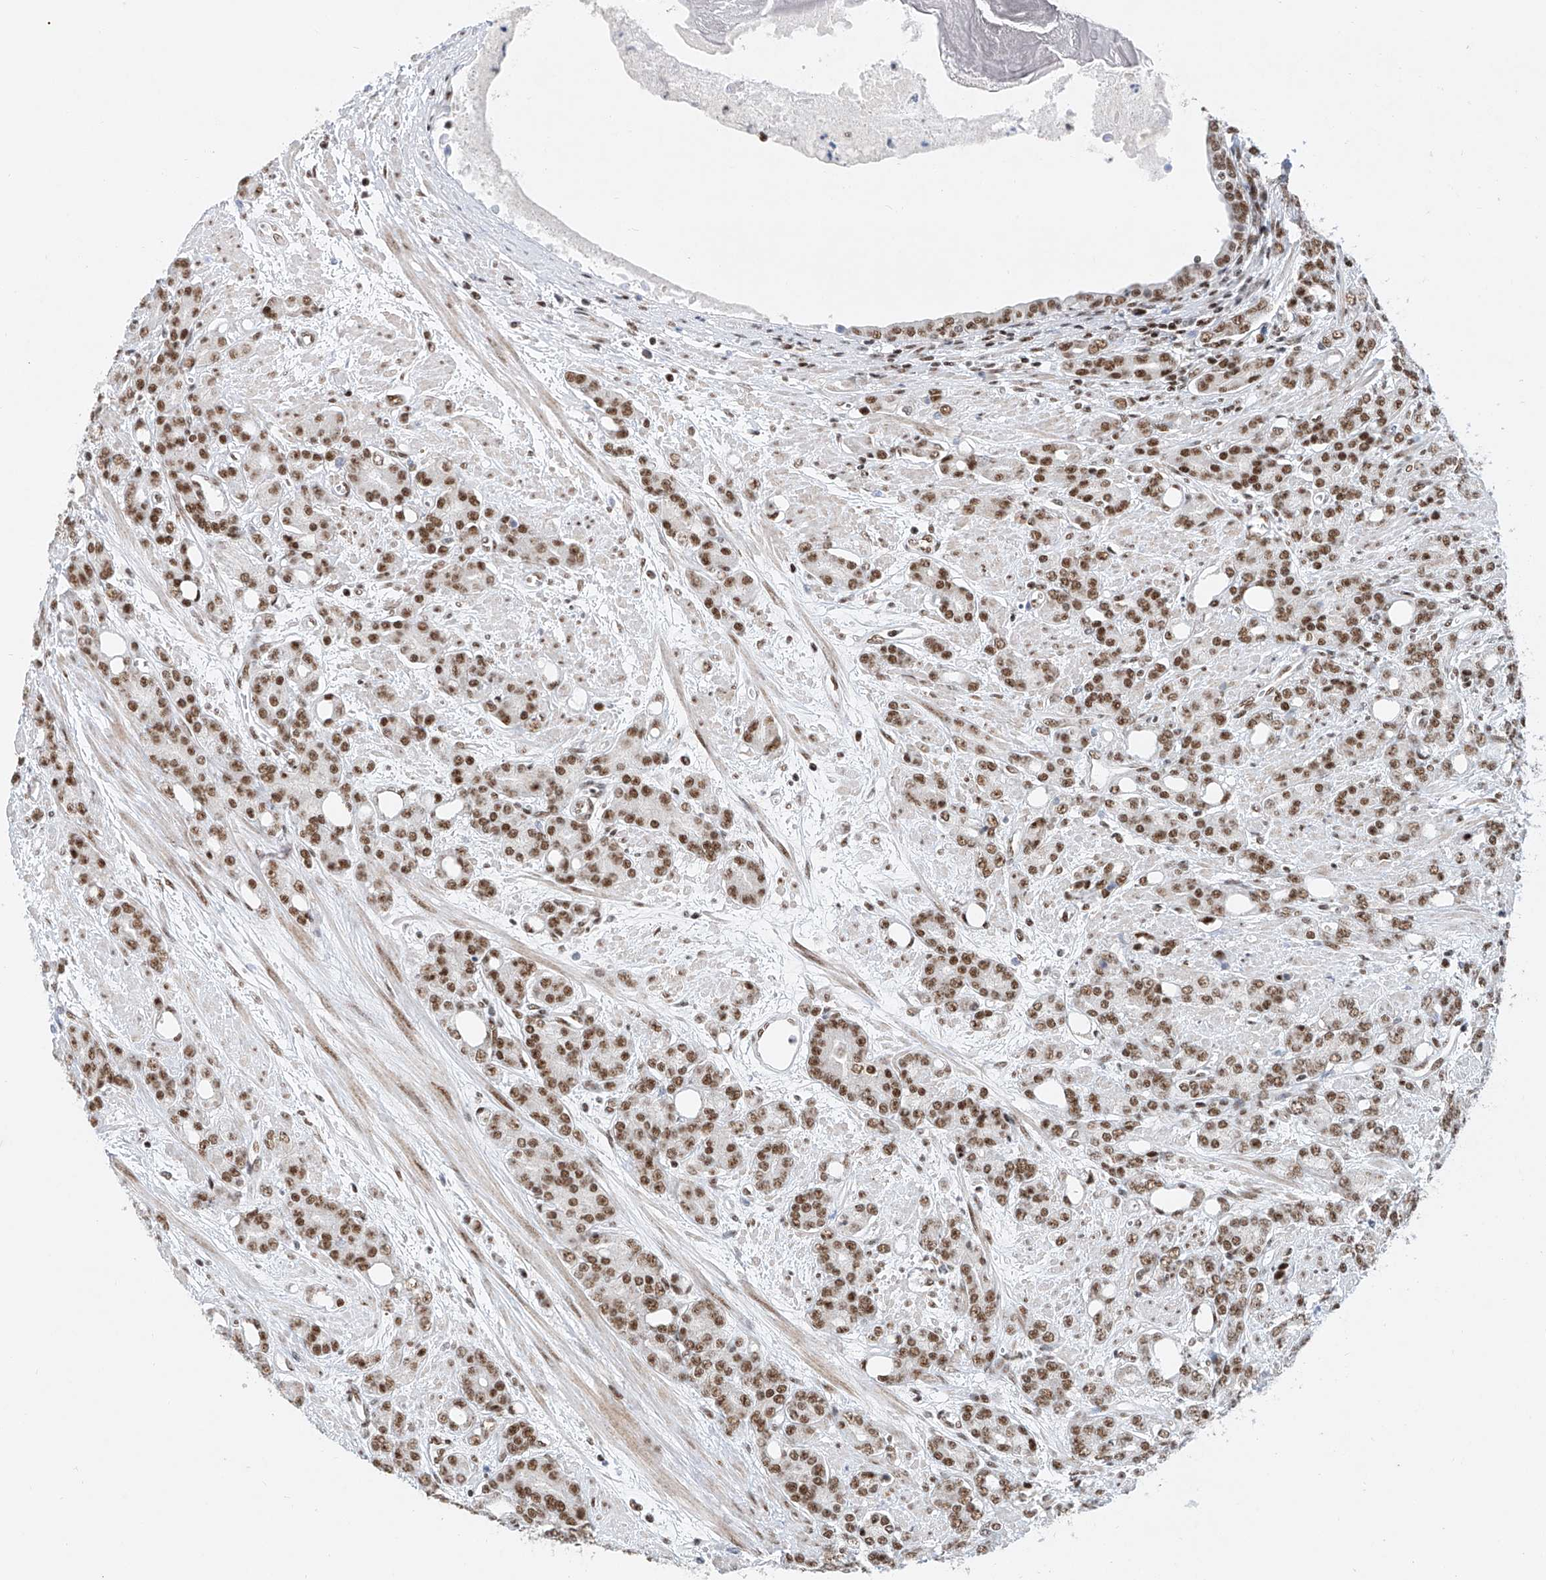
{"staining": {"intensity": "moderate", "quantity": ">75%", "location": "nuclear"}, "tissue": "prostate cancer", "cell_type": "Tumor cells", "image_type": "cancer", "snomed": [{"axis": "morphology", "description": "Adenocarcinoma, High grade"}, {"axis": "topography", "description": "Prostate"}], "caption": "IHC histopathology image of human prostate cancer stained for a protein (brown), which exhibits medium levels of moderate nuclear positivity in approximately >75% of tumor cells.", "gene": "TAF4", "patient": {"sex": "male", "age": 62}}